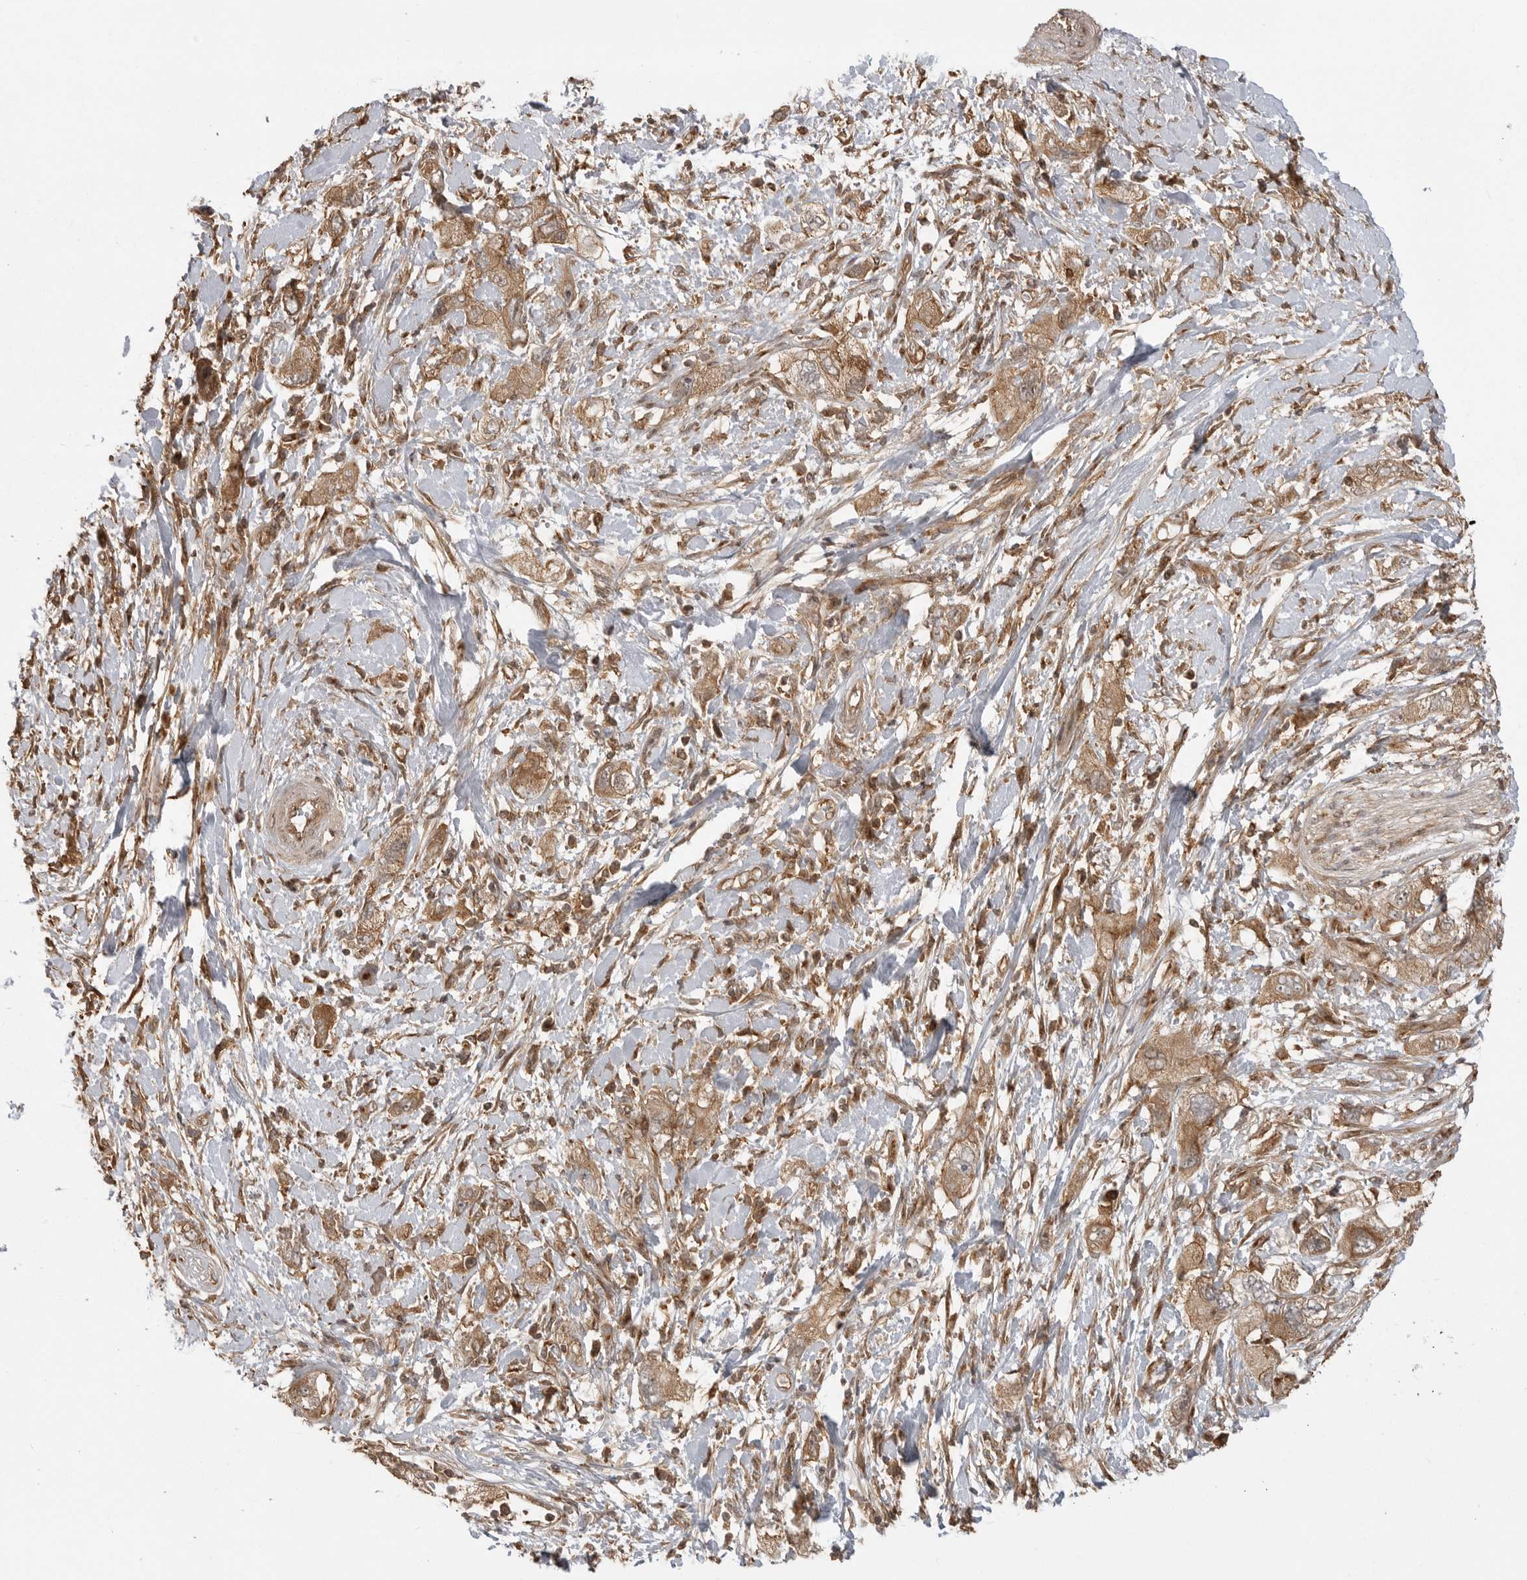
{"staining": {"intensity": "moderate", "quantity": ">75%", "location": "cytoplasmic/membranous"}, "tissue": "pancreatic cancer", "cell_type": "Tumor cells", "image_type": "cancer", "snomed": [{"axis": "morphology", "description": "Adenocarcinoma, NOS"}, {"axis": "topography", "description": "Pancreas"}], "caption": "Human adenocarcinoma (pancreatic) stained with a protein marker exhibits moderate staining in tumor cells.", "gene": "FAT3", "patient": {"sex": "female", "age": 73}}